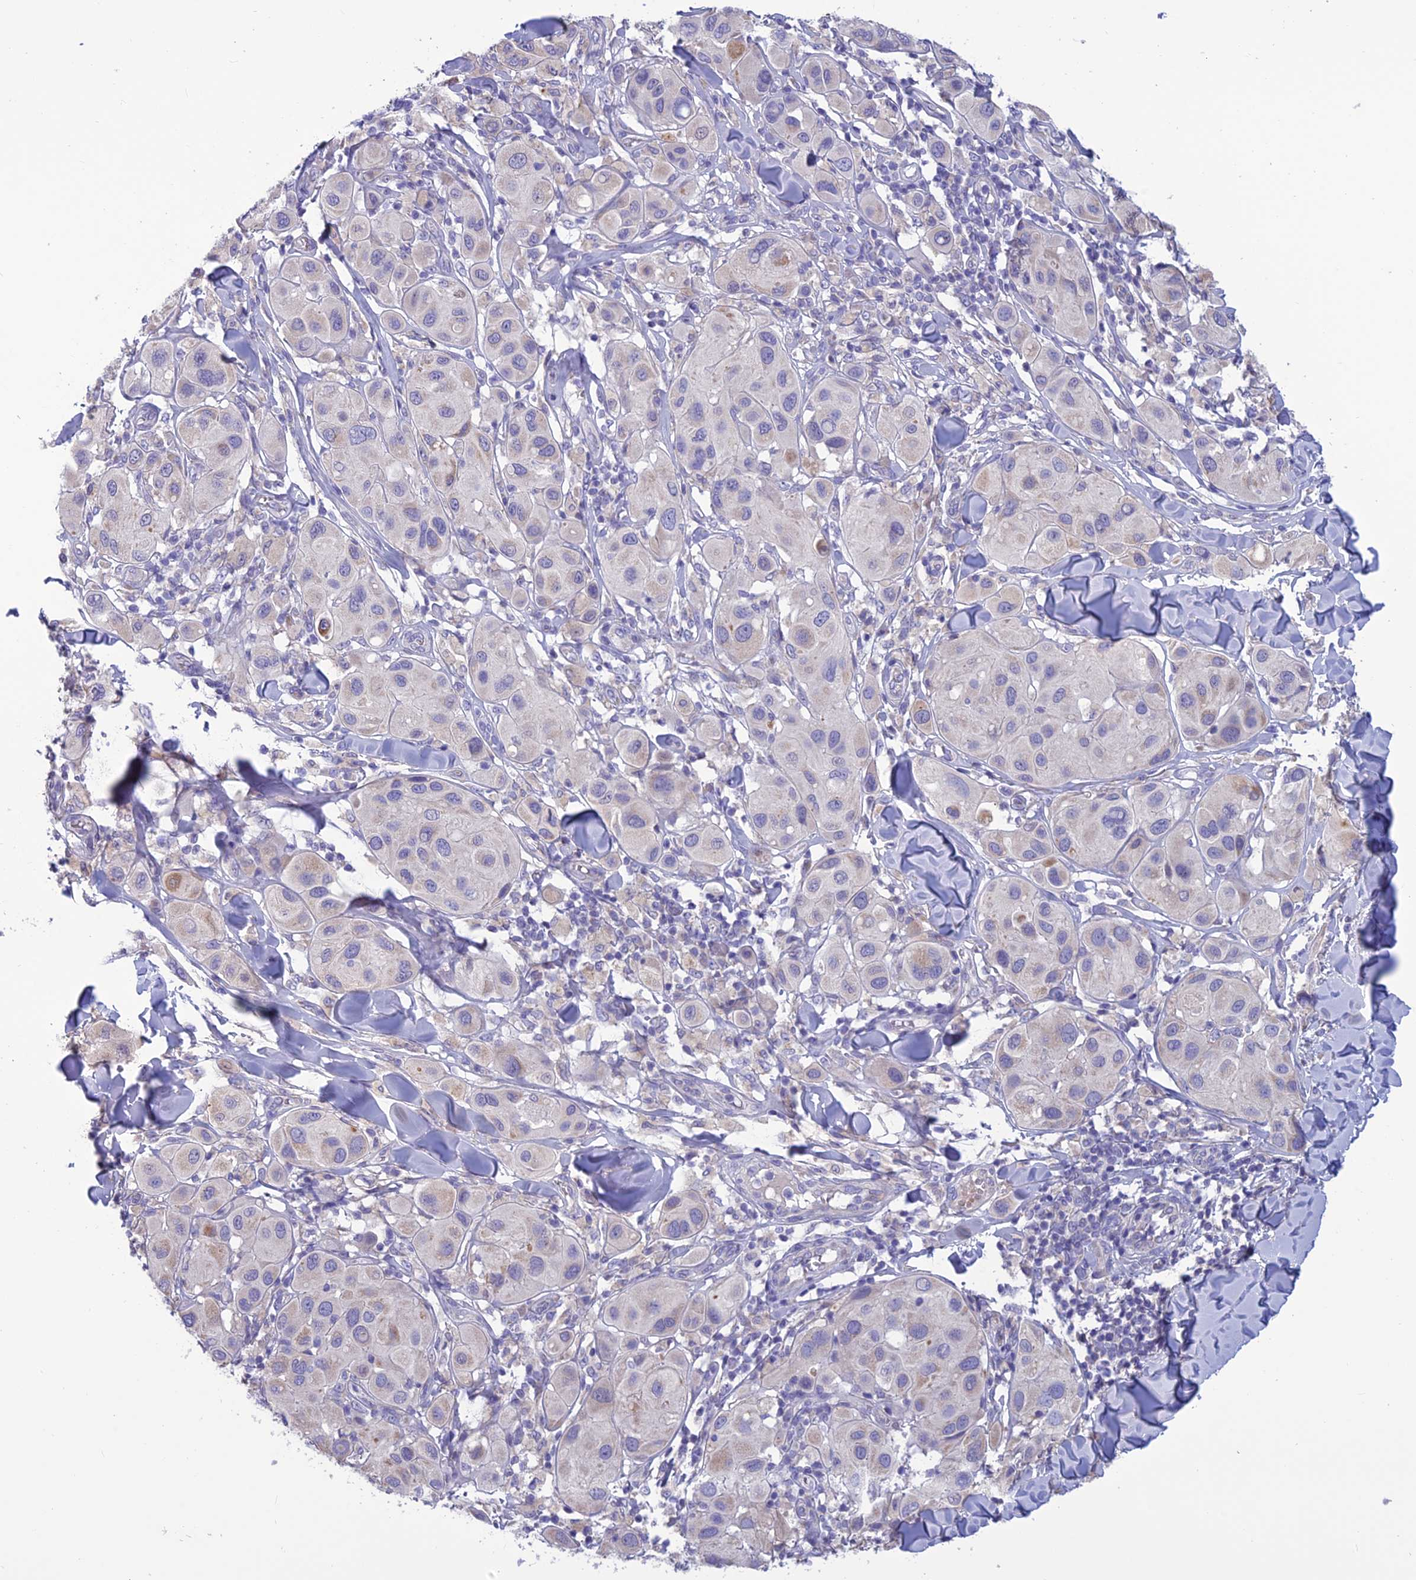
{"staining": {"intensity": "negative", "quantity": "none", "location": "none"}, "tissue": "melanoma", "cell_type": "Tumor cells", "image_type": "cancer", "snomed": [{"axis": "morphology", "description": "Malignant melanoma, Metastatic site"}, {"axis": "topography", "description": "Skin"}], "caption": "DAB immunohistochemical staining of malignant melanoma (metastatic site) demonstrates no significant expression in tumor cells.", "gene": "BHMT2", "patient": {"sex": "male", "age": 41}}